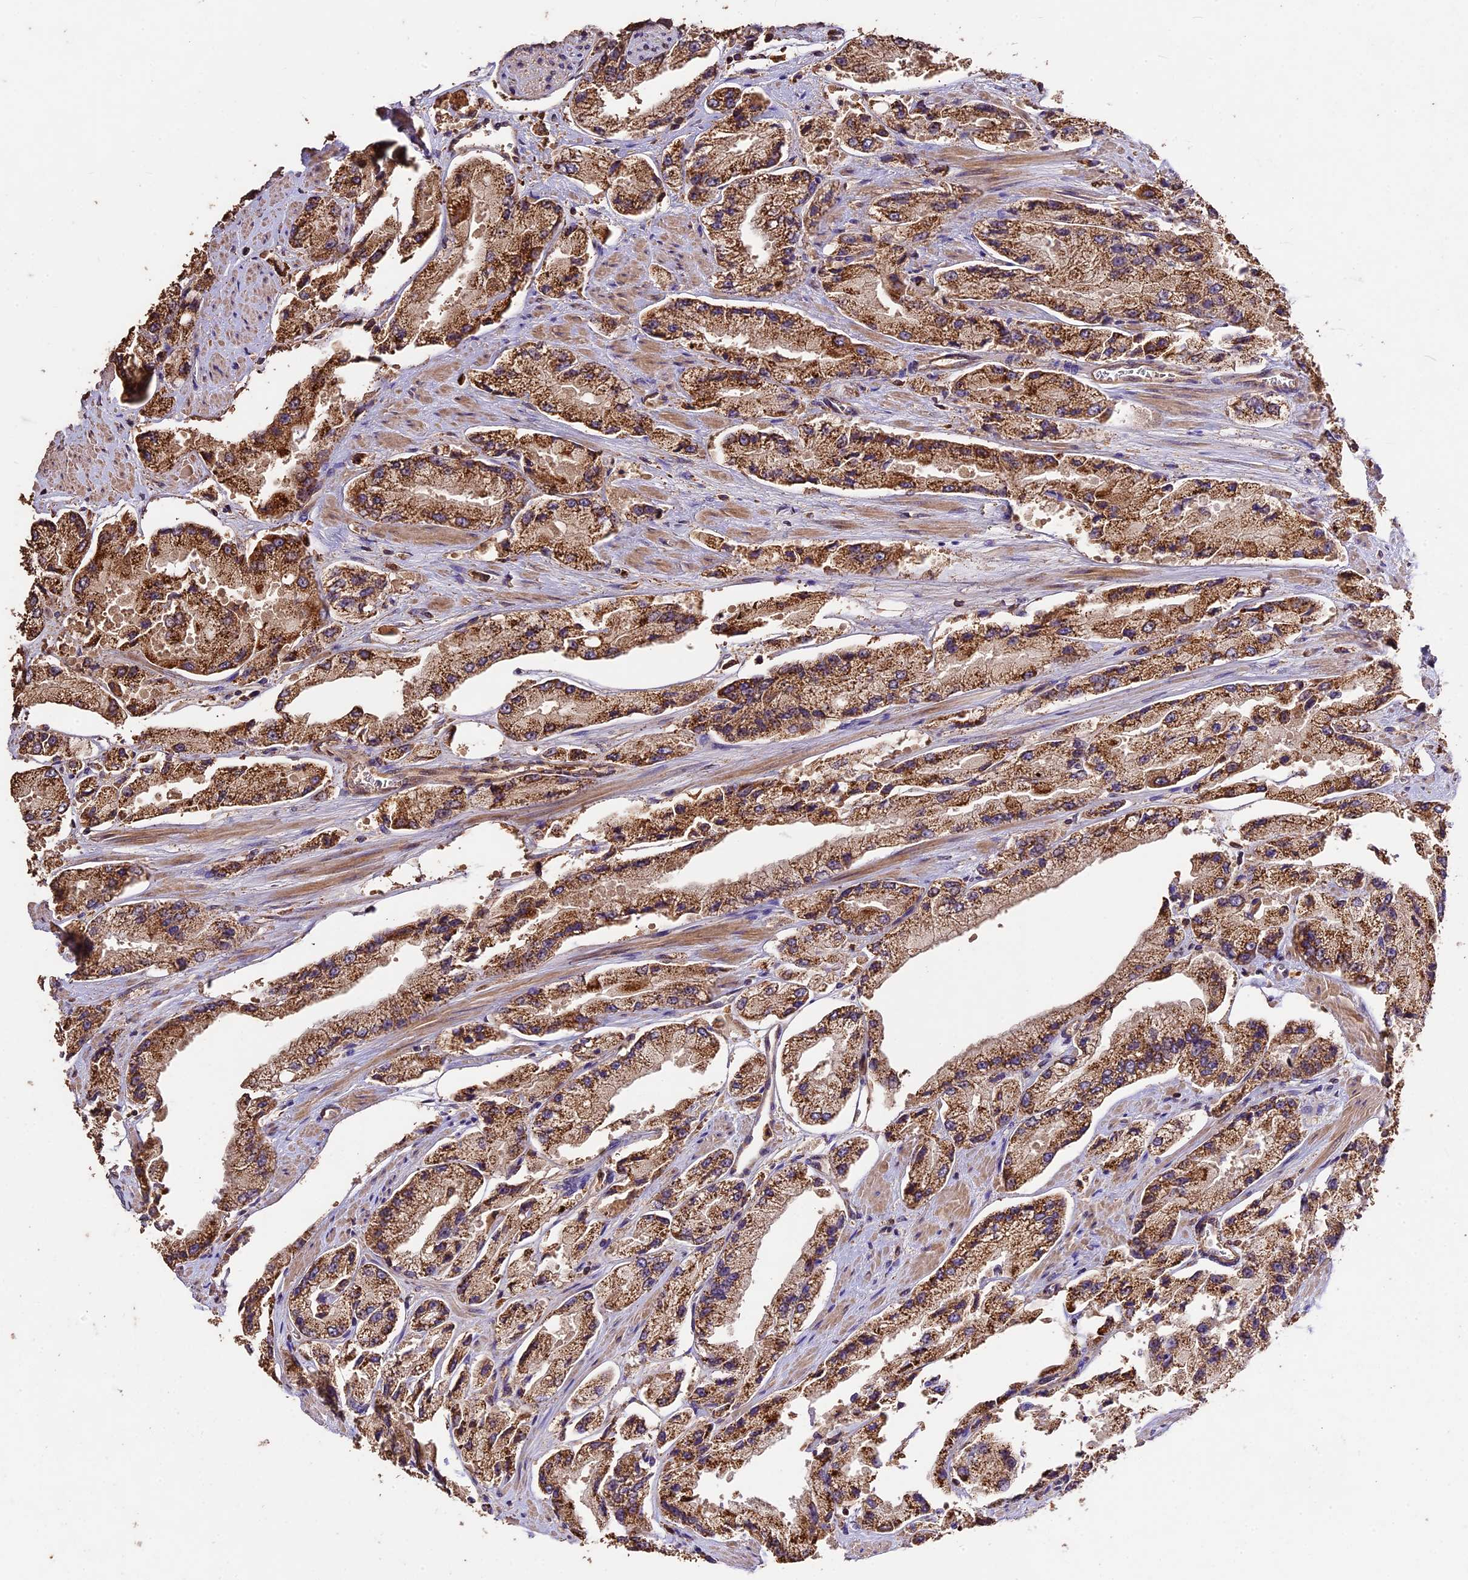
{"staining": {"intensity": "moderate", "quantity": ">75%", "location": "cytoplasmic/membranous"}, "tissue": "prostate cancer", "cell_type": "Tumor cells", "image_type": "cancer", "snomed": [{"axis": "morphology", "description": "Adenocarcinoma, High grade"}, {"axis": "topography", "description": "Prostate"}], "caption": "Immunohistochemistry (IHC) histopathology image of prostate high-grade adenocarcinoma stained for a protein (brown), which shows medium levels of moderate cytoplasmic/membranous expression in approximately >75% of tumor cells.", "gene": "CRLF1", "patient": {"sex": "male", "age": 58}}